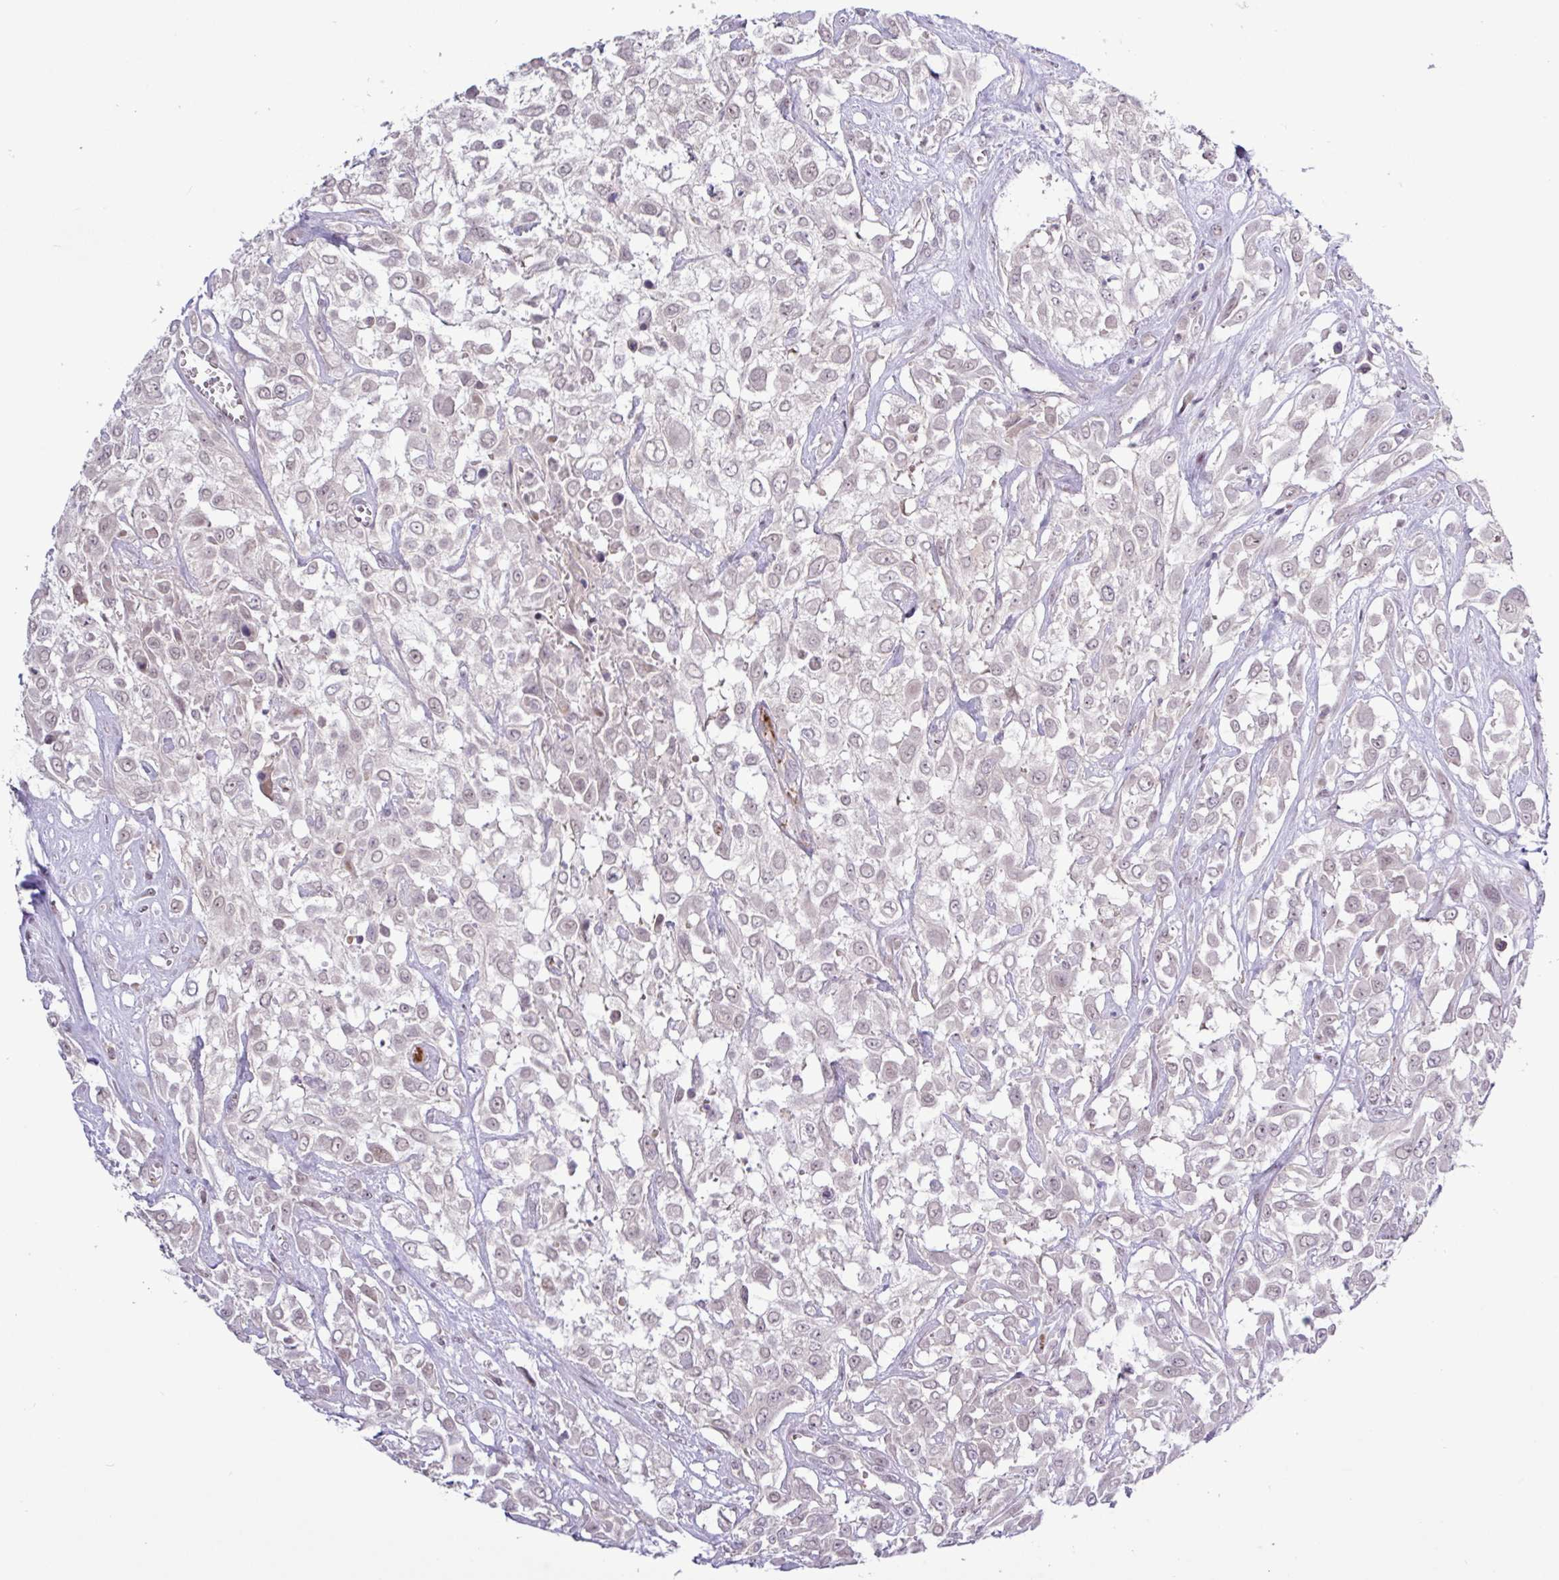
{"staining": {"intensity": "weak", "quantity": "<25%", "location": "nuclear"}, "tissue": "urothelial cancer", "cell_type": "Tumor cells", "image_type": "cancer", "snomed": [{"axis": "morphology", "description": "Urothelial carcinoma, High grade"}, {"axis": "topography", "description": "Urinary bladder"}], "caption": "Urothelial cancer was stained to show a protein in brown. There is no significant staining in tumor cells. (Stains: DAB (3,3'-diaminobenzidine) immunohistochemistry with hematoxylin counter stain, Microscopy: brightfield microscopy at high magnification).", "gene": "RTL3", "patient": {"sex": "male", "age": 57}}